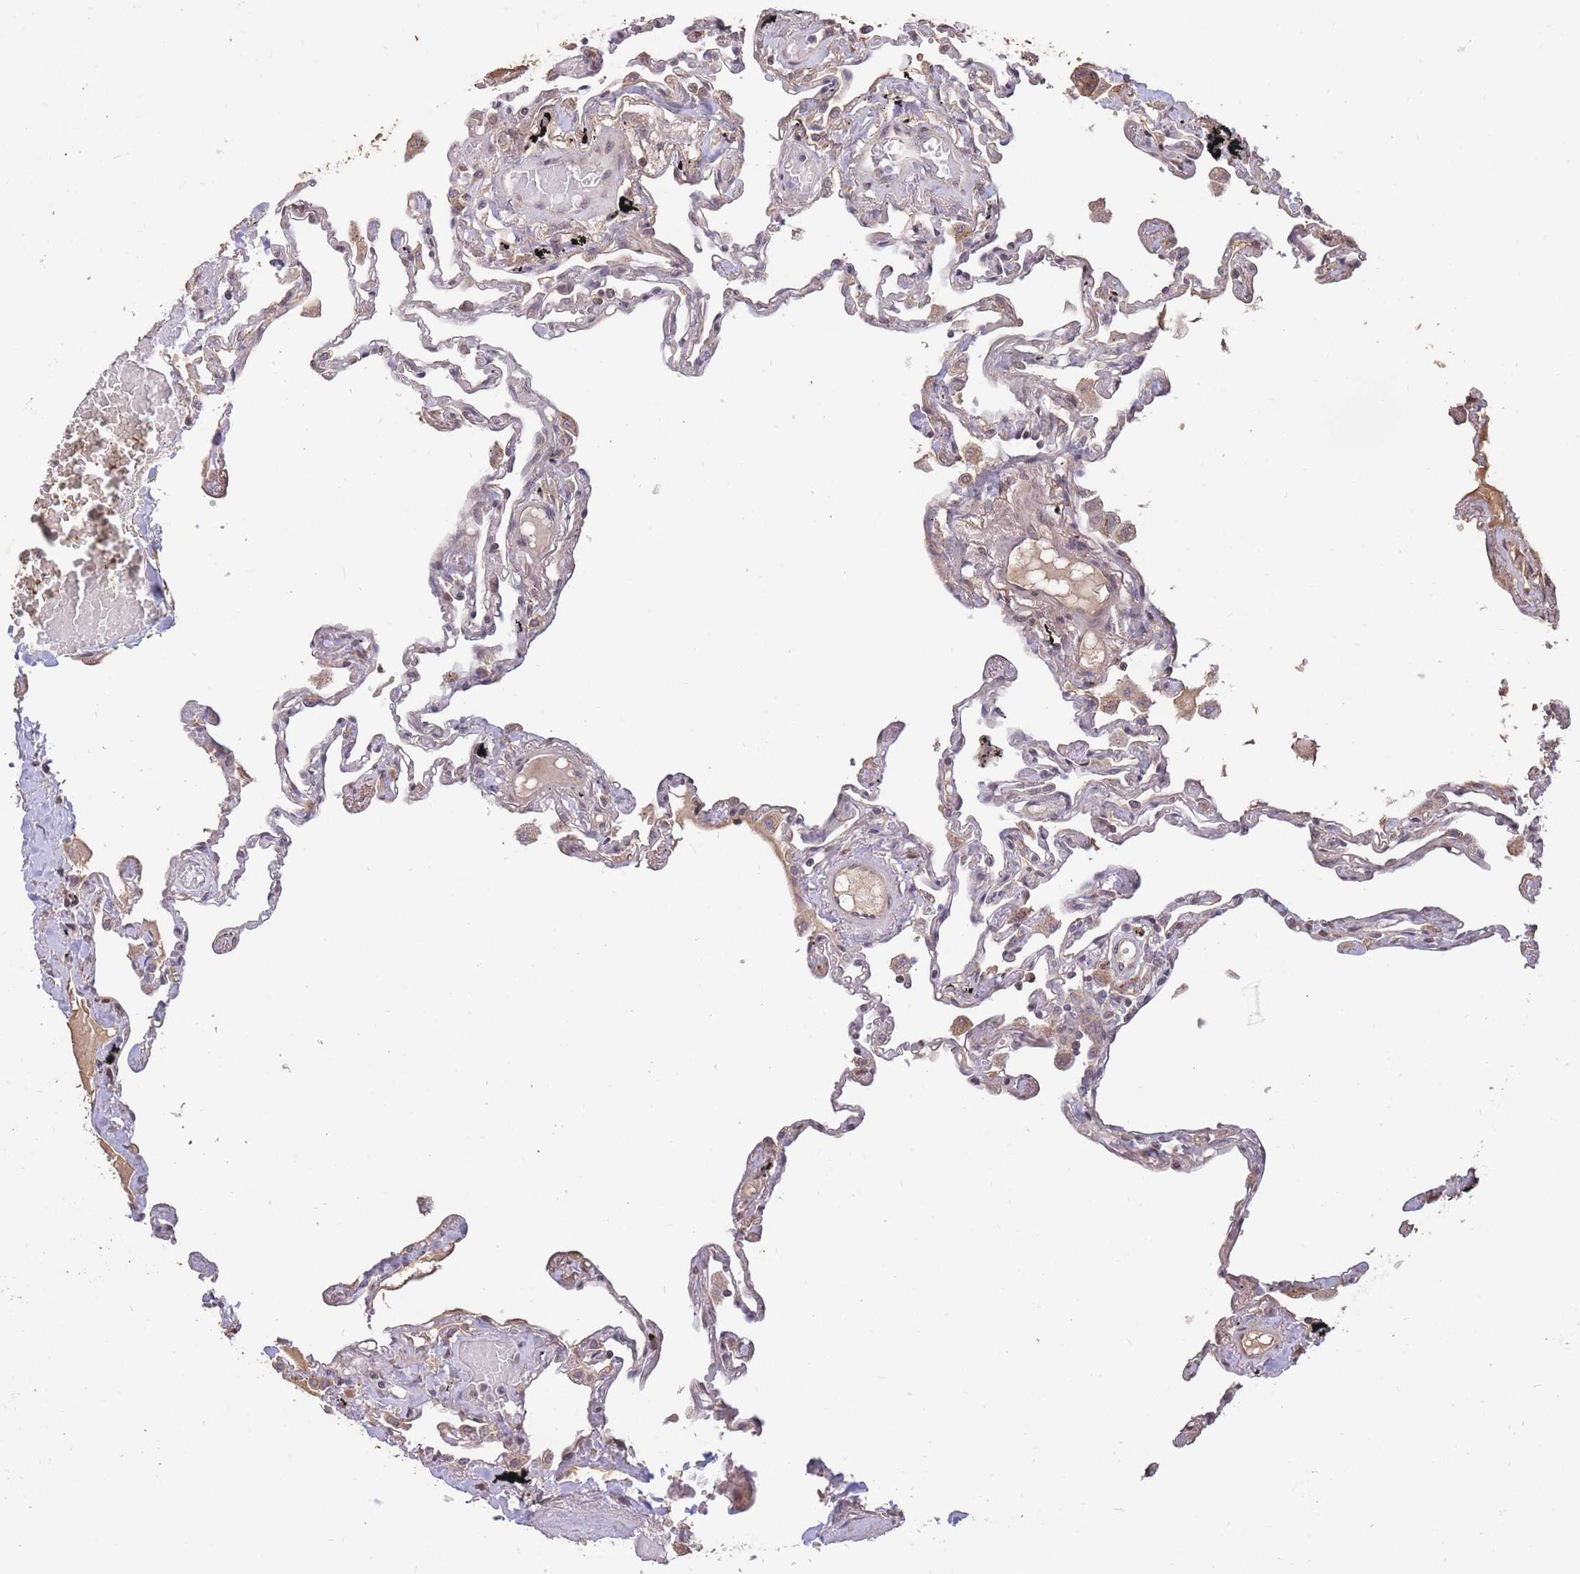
{"staining": {"intensity": "negative", "quantity": "none", "location": "none"}, "tissue": "lung", "cell_type": "Alveolar cells", "image_type": "normal", "snomed": [{"axis": "morphology", "description": "Normal tissue, NOS"}, {"axis": "topography", "description": "Lung"}], "caption": "A photomicrograph of human lung is negative for staining in alveolar cells.", "gene": "RGS14", "patient": {"sex": "female", "age": 67}}